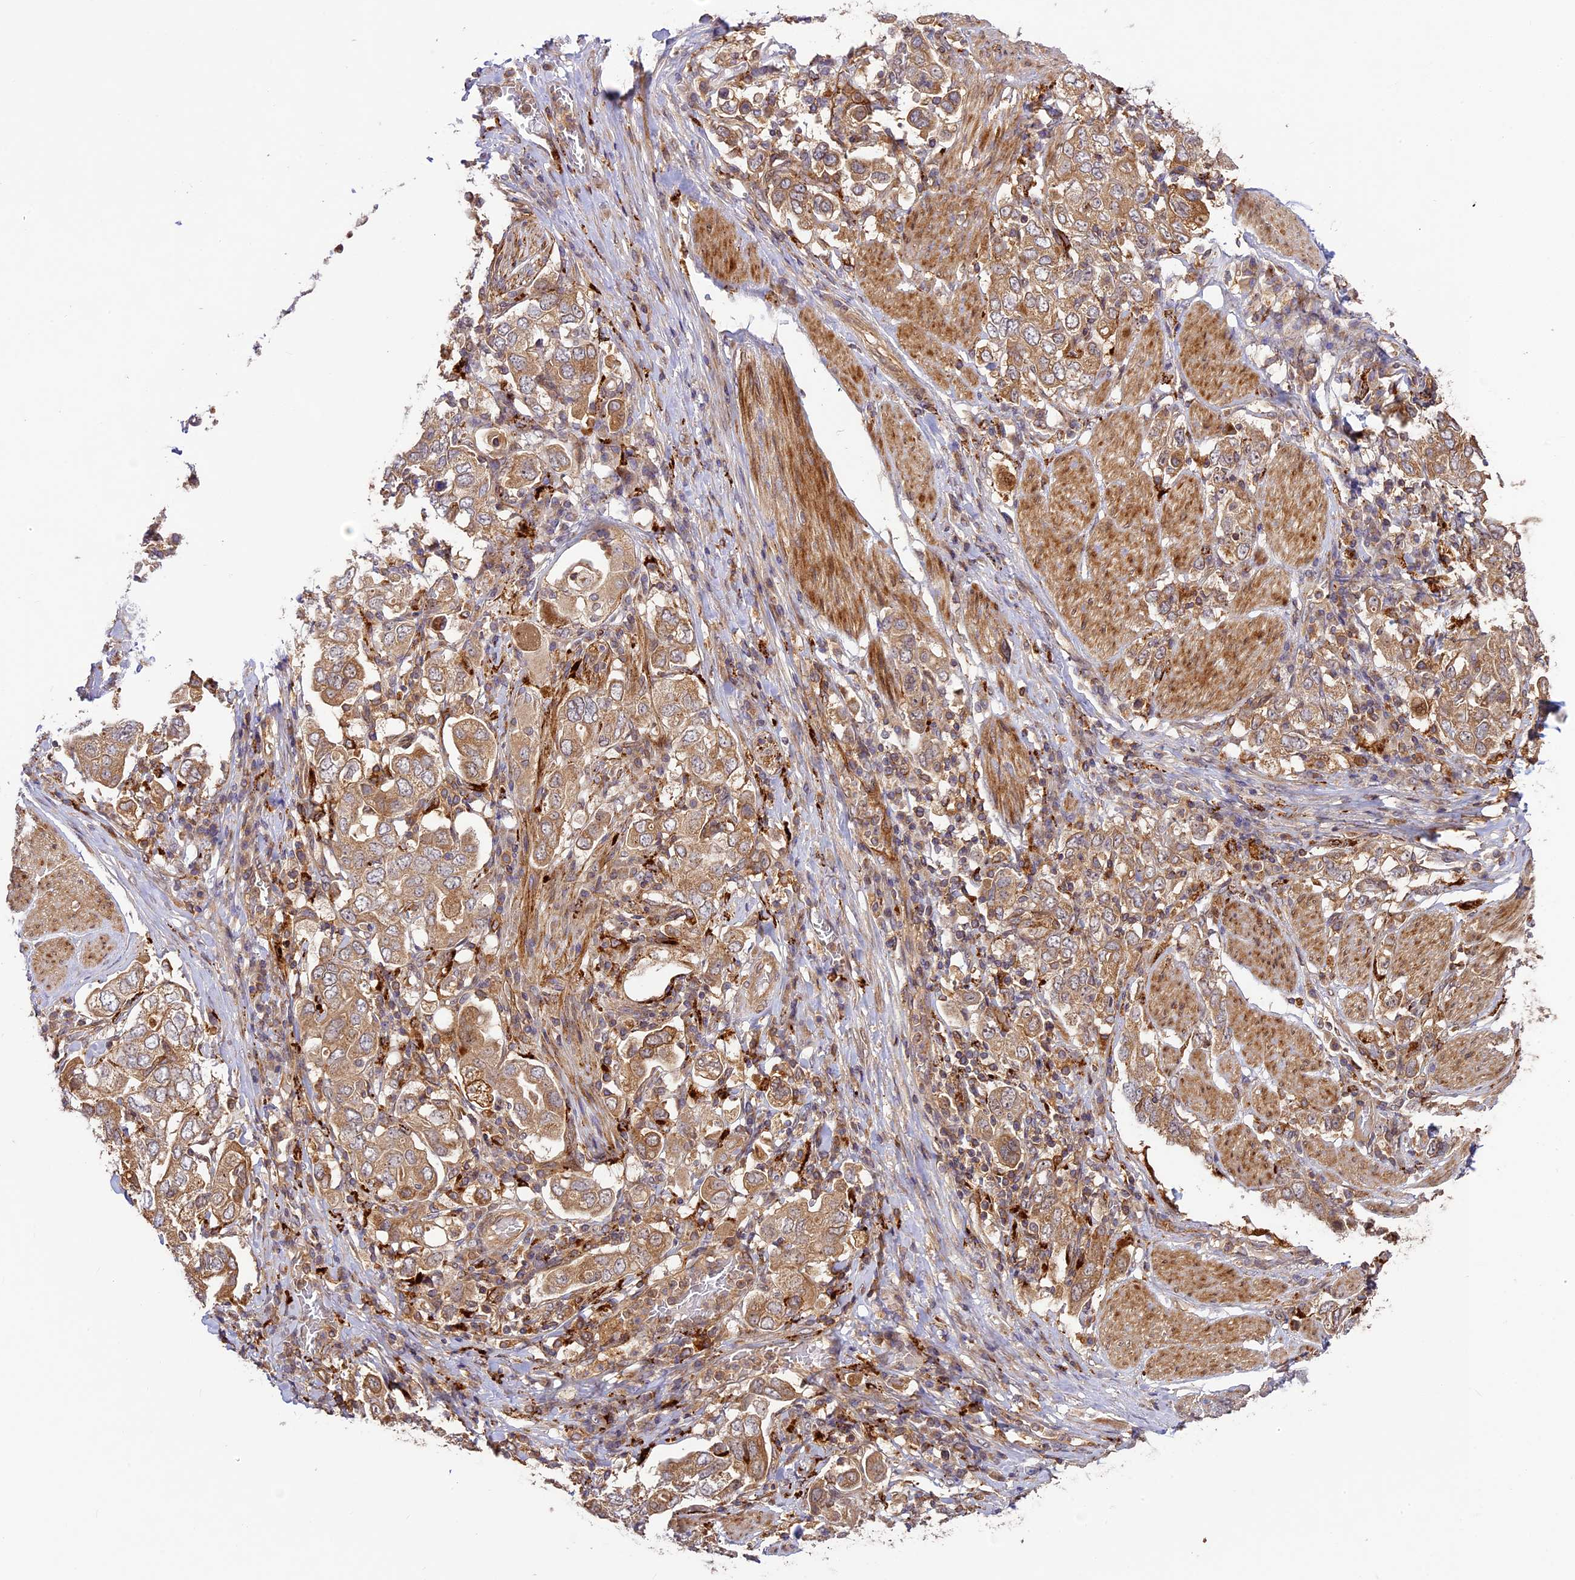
{"staining": {"intensity": "moderate", "quantity": ">75%", "location": "cytoplasmic/membranous"}, "tissue": "stomach cancer", "cell_type": "Tumor cells", "image_type": "cancer", "snomed": [{"axis": "morphology", "description": "Adenocarcinoma, NOS"}, {"axis": "topography", "description": "Stomach, upper"}], "caption": "Immunohistochemistry micrograph of neoplastic tissue: adenocarcinoma (stomach) stained using IHC shows medium levels of moderate protein expression localized specifically in the cytoplasmic/membranous of tumor cells, appearing as a cytoplasmic/membranous brown color.", "gene": "DGKH", "patient": {"sex": "male", "age": 62}}